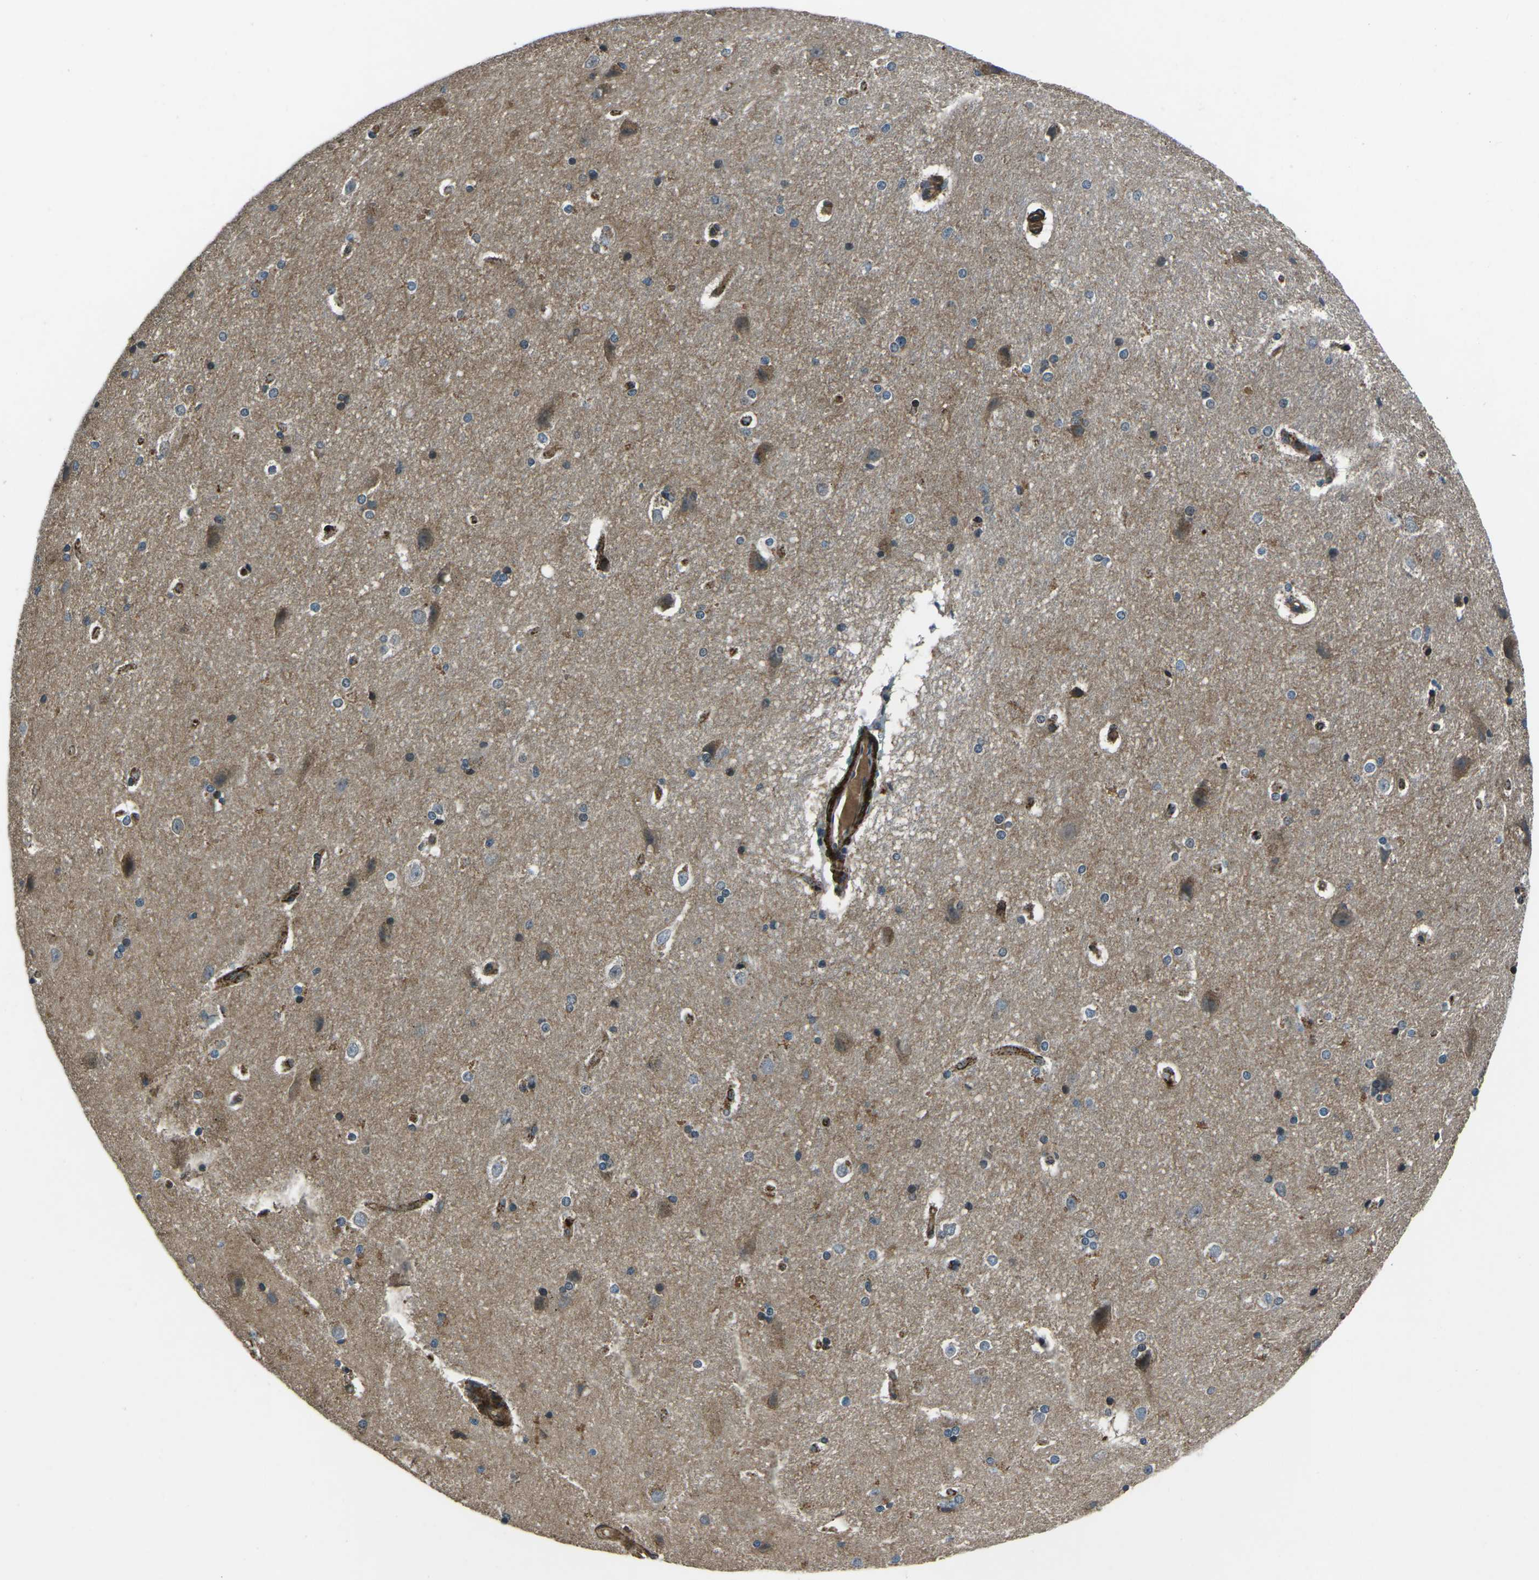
{"staining": {"intensity": "moderate", "quantity": "<25%", "location": "nuclear"}, "tissue": "hippocampus", "cell_type": "Glial cells", "image_type": "normal", "snomed": [{"axis": "morphology", "description": "Normal tissue, NOS"}, {"axis": "topography", "description": "Hippocampus"}], "caption": "The photomicrograph demonstrates staining of unremarkable hippocampus, revealing moderate nuclear protein expression (brown color) within glial cells.", "gene": "AFAP1", "patient": {"sex": "female", "age": 19}}